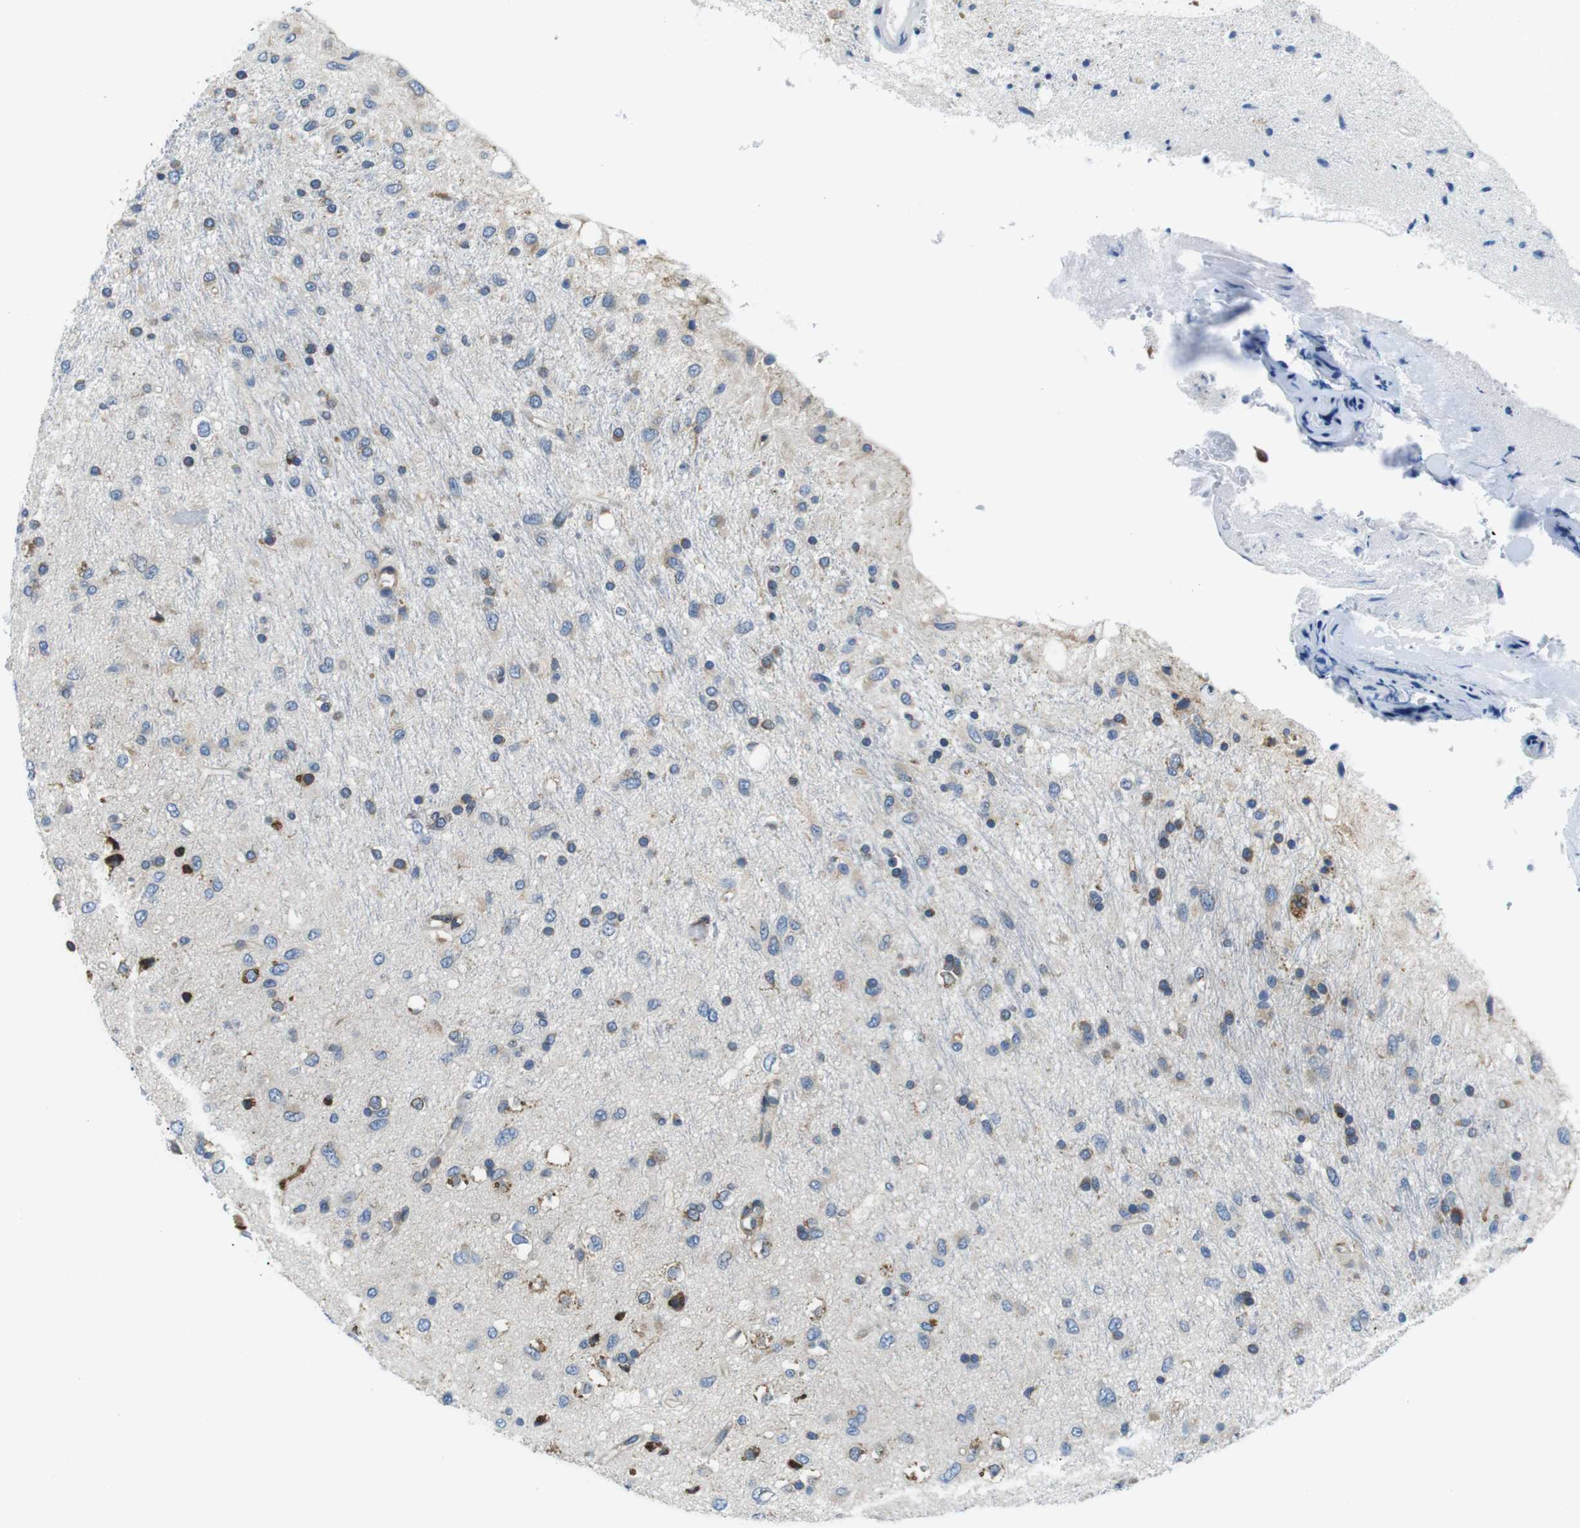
{"staining": {"intensity": "weak", "quantity": "<25%", "location": "cytoplasmic/membranous"}, "tissue": "glioma", "cell_type": "Tumor cells", "image_type": "cancer", "snomed": [{"axis": "morphology", "description": "Glioma, malignant, Low grade"}, {"axis": "topography", "description": "Brain"}], "caption": "Human glioma stained for a protein using IHC exhibits no positivity in tumor cells.", "gene": "UGGT1", "patient": {"sex": "male", "age": 77}}